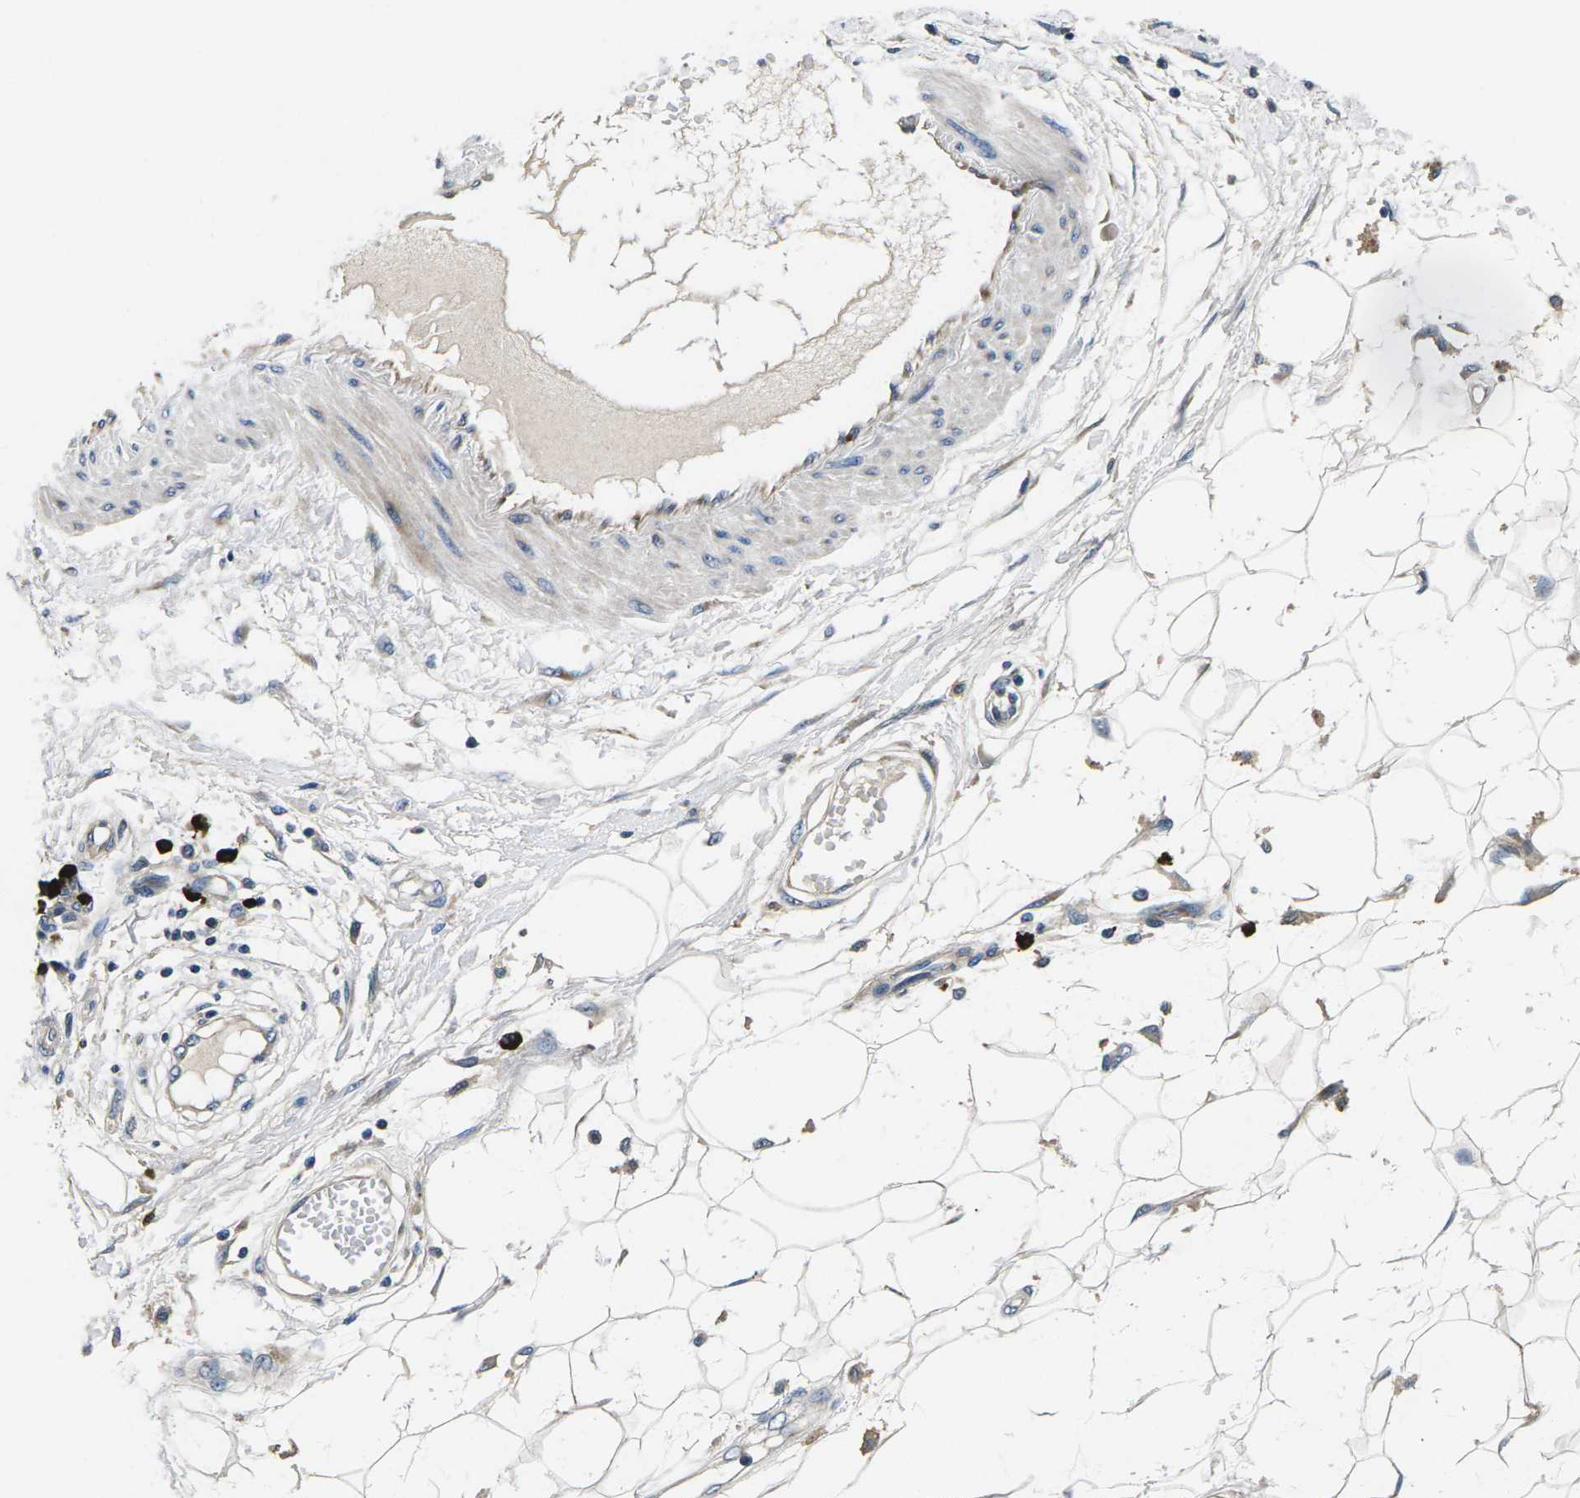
{"staining": {"intensity": "moderate", "quantity": "25%-75%", "location": "cytoplasmic/membranous"}, "tissue": "adipose tissue", "cell_type": "Adipocytes", "image_type": "normal", "snomed": [{"axis": "morphology", "description": "Normal tissue, NOS"}, {"axis": "morphology", "description": "Squamous cell carcinoma, NOS"}, {"axis": "topography", "description": "Skin"}, {"axis": "topography", "description": "Peripheral nerve tissue"}], "caption": "A medium amount of moderate cytoplasmic/membranous positivity is present in about 25%-75% of adipocytes in unremarkable adipose tissue.", "gene": "PLCE1", "patient": {"sex": "male", "age": 83}}